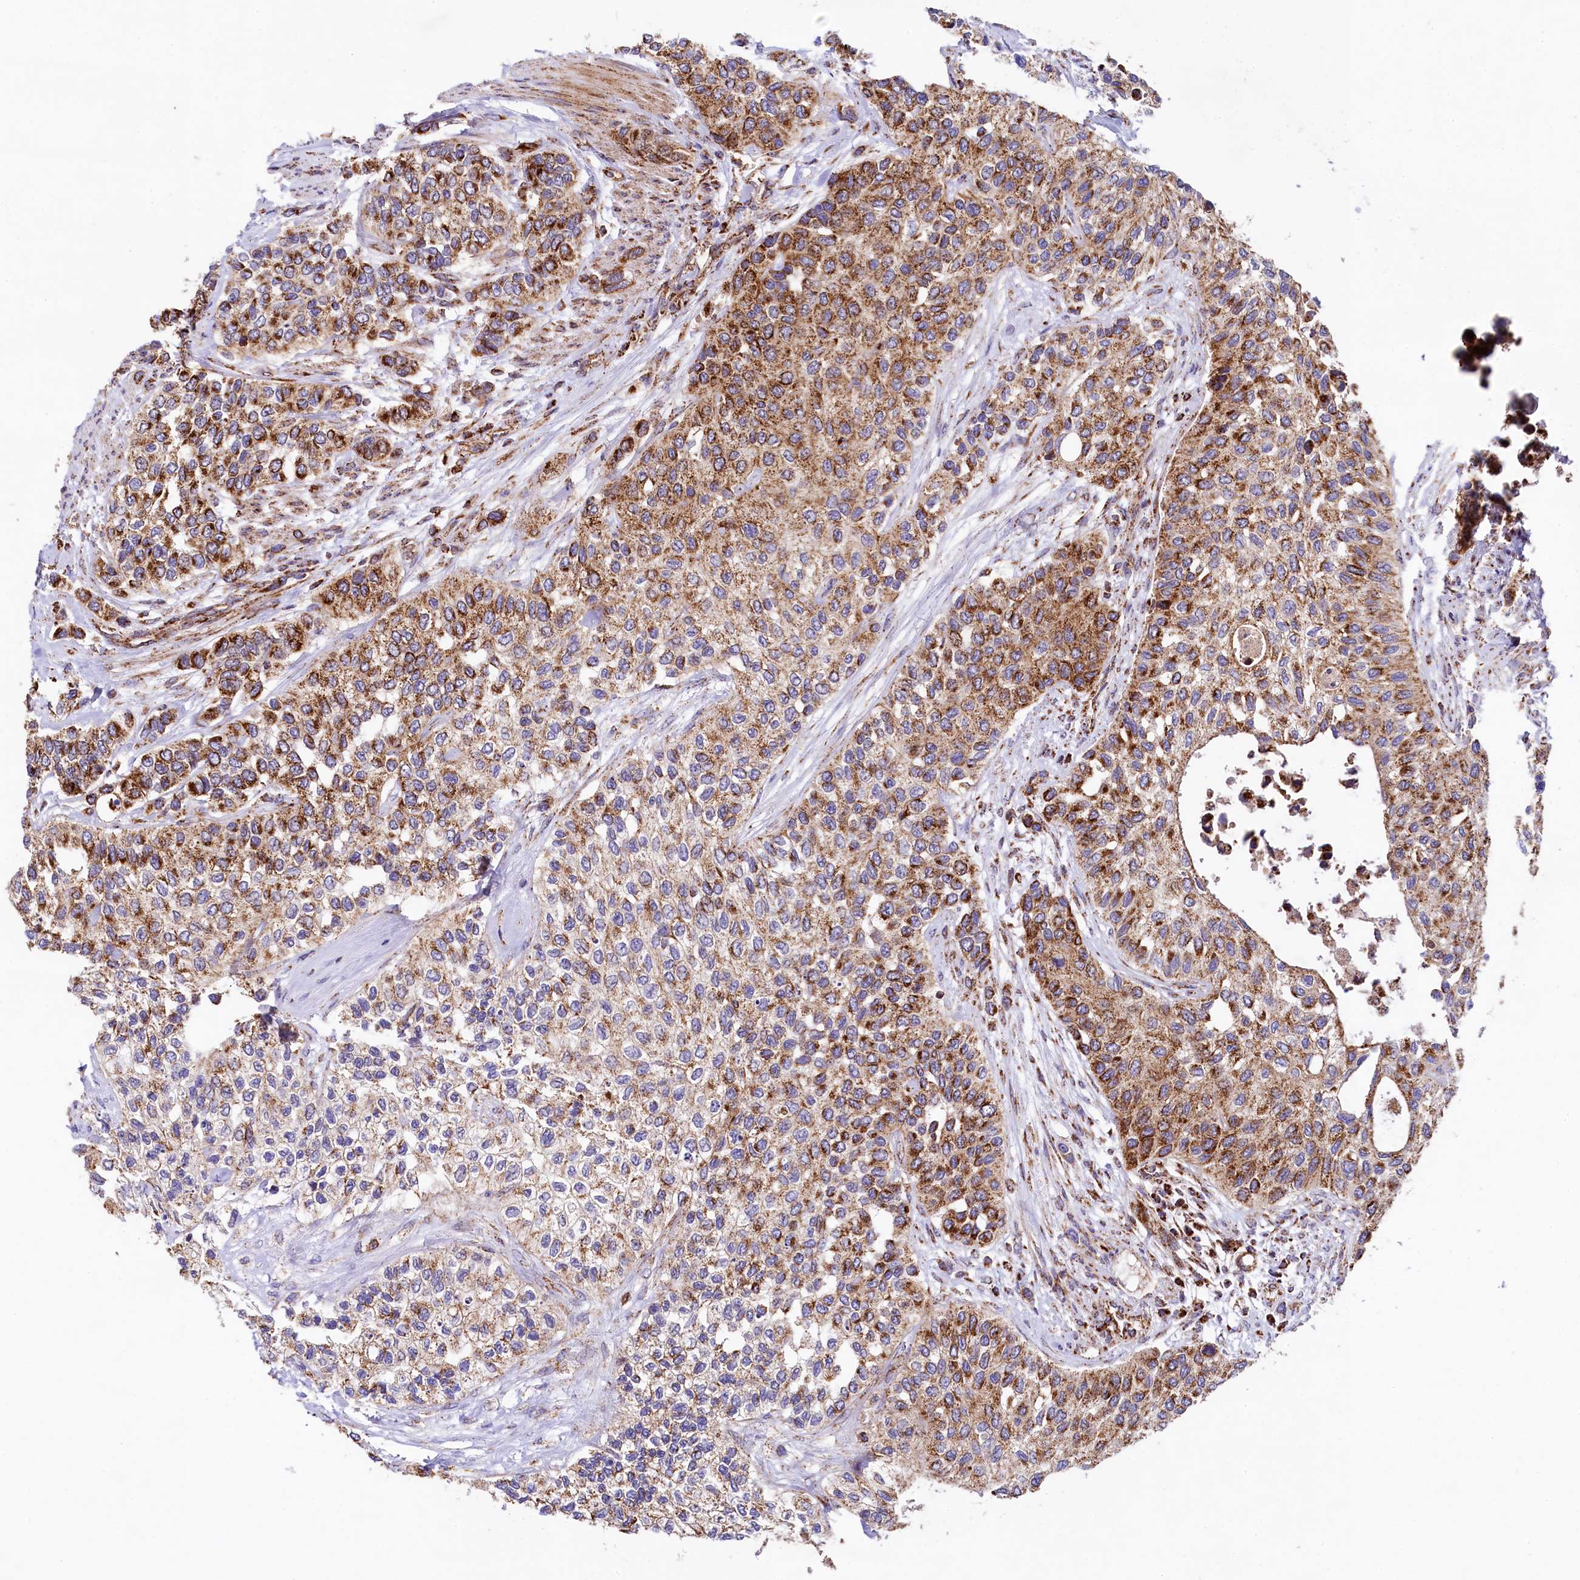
{"staining": {"intensity": "strong", "quantity": "25%-75%", "location": "cytoplasmic/membranous"}, "tissue": "urothelial cancer", "cell_type": "Tumor cells", "image_type": "cancer", "snomed": [{"axis": "morphology", "description": "Normal tissue, NOS"}, {"axis": "morphology", "description": "Urothelial carcinoma, High grade"}, {"axis": "topography", "description": "Vascular tissue"}, {"axis": "topography", "description": "Urinary bladder"}], "caption": "The photomicrograph shows staining of high-grade urothelial carcinoma, revealing strong cytoplasmic/membranous protein staining (brown color) within tumor cells.", "gene": "CLYBL", "patient": {"sex": "female", "age": 56}}